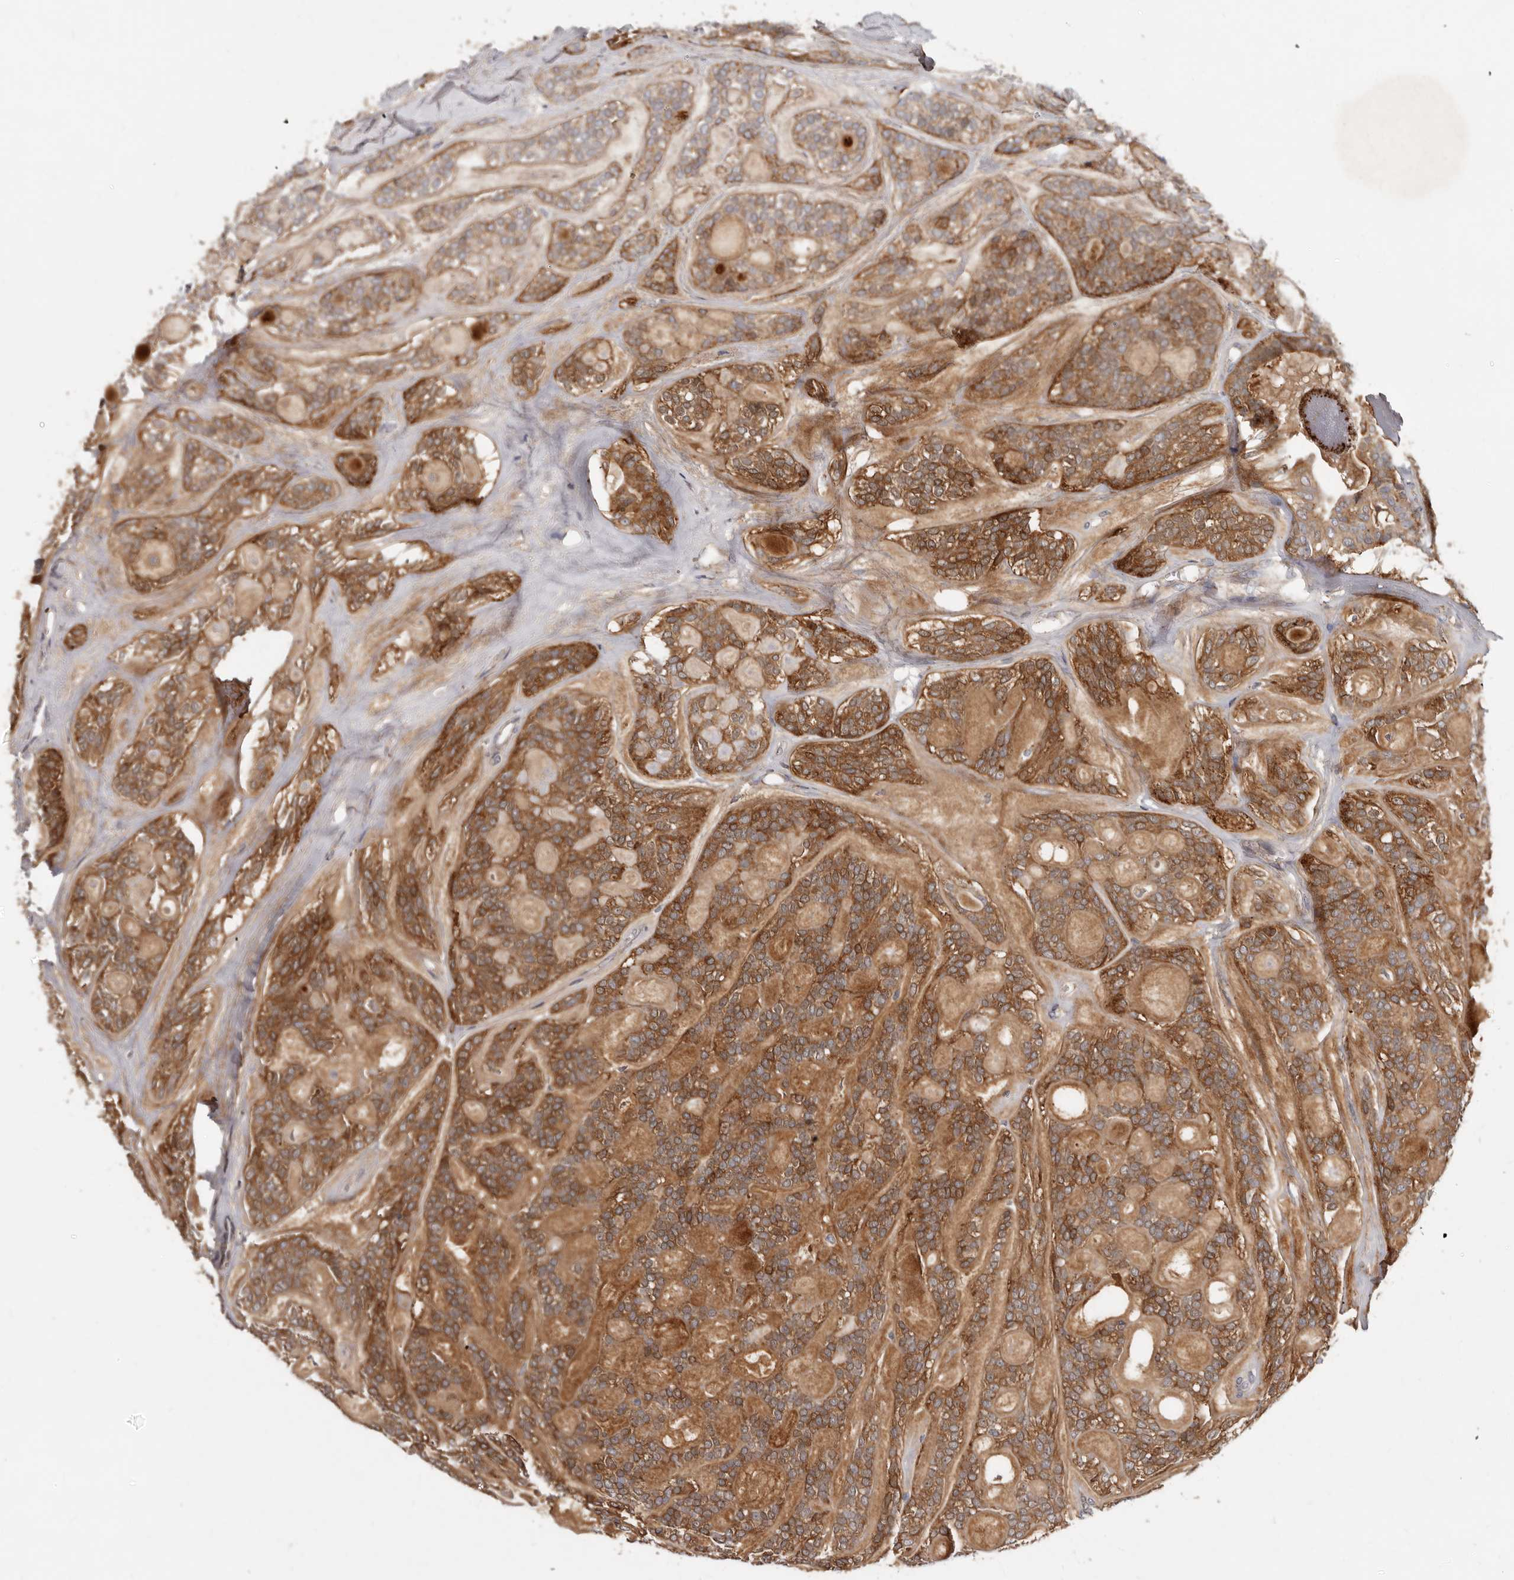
{"staining": {"intensity": "moderate", "quantity": ">75%", "location": "cytoplasmic/membranous"}, "tissue": "head and neck cancer", "cell_type": "Tumor cells", "image_type": "cancer", "snomed": [{"axis": "morphology", "description": "Adenocarcinoma, NOS"}, {"axis": "topography", "description": "Head-Neck"}], "caption": "A micrograph showing moderate cytoplasmic/membranous staining in about >75% of tumor cells in head and neck cancer, as visualized by brown immunohistochemical staining.", "gene": "GOT1L1", "patient": {"sex": "male", "age": 66}}